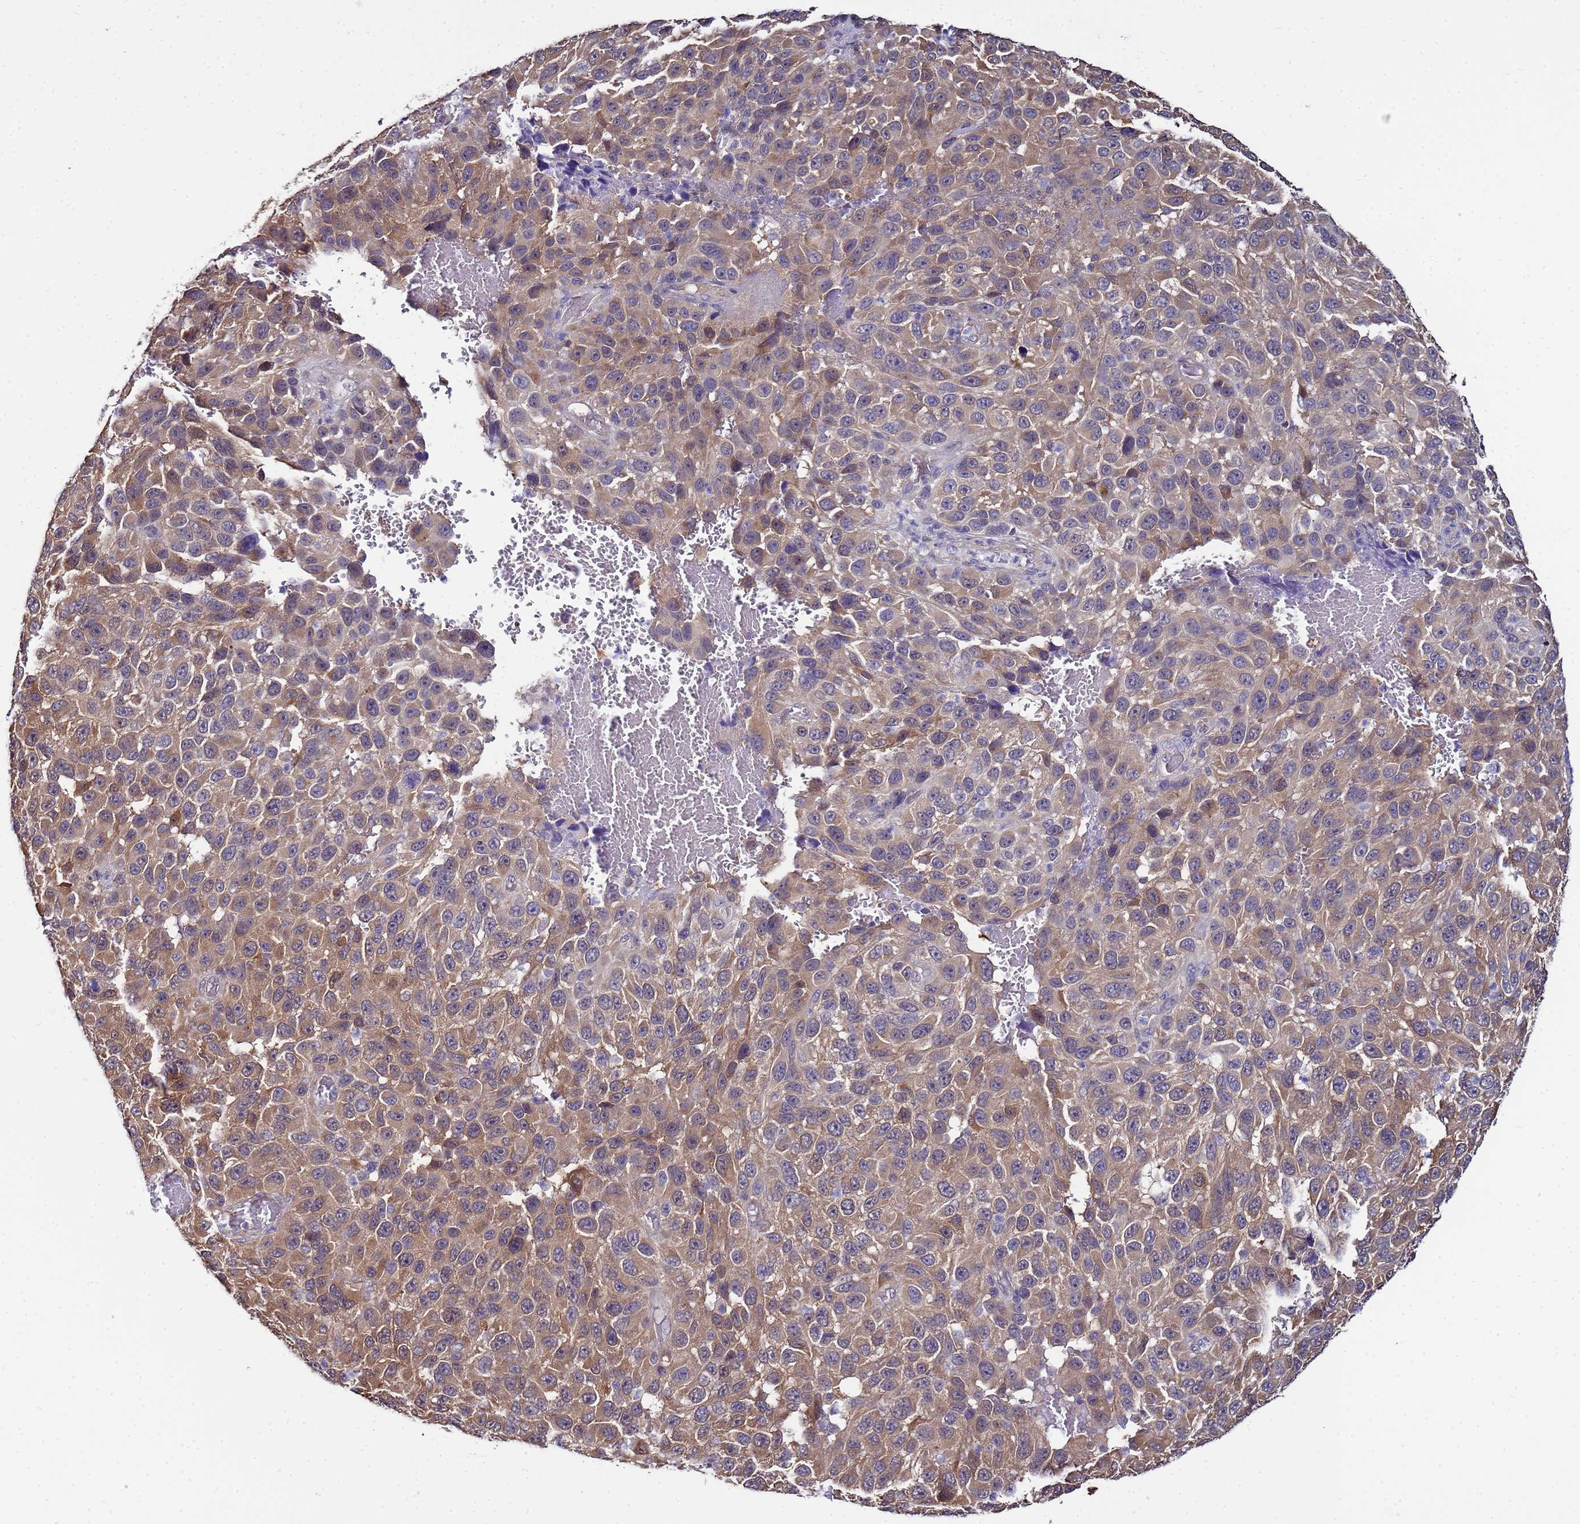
{"staining": {"intensity": "moderate", "quantity": ">75%", "location": "cytoplasmic/membranous"}, "tissue": "melanoma", "cell_type": "Tumor cells", "image_type": "cancer", "snomed": [{"axis": "morphology", "description": "Malignant melanoma, NOS"}, {"axis": "topography", "description": "Skin"}], "caption": "Malignant melanoma stained with immunohistochemistry shows moderate cytoplasmic/membranous expression in about >75% of tumor cells.", "gene": "NAXE", "patient": {"sex": "female", "age": 96}}